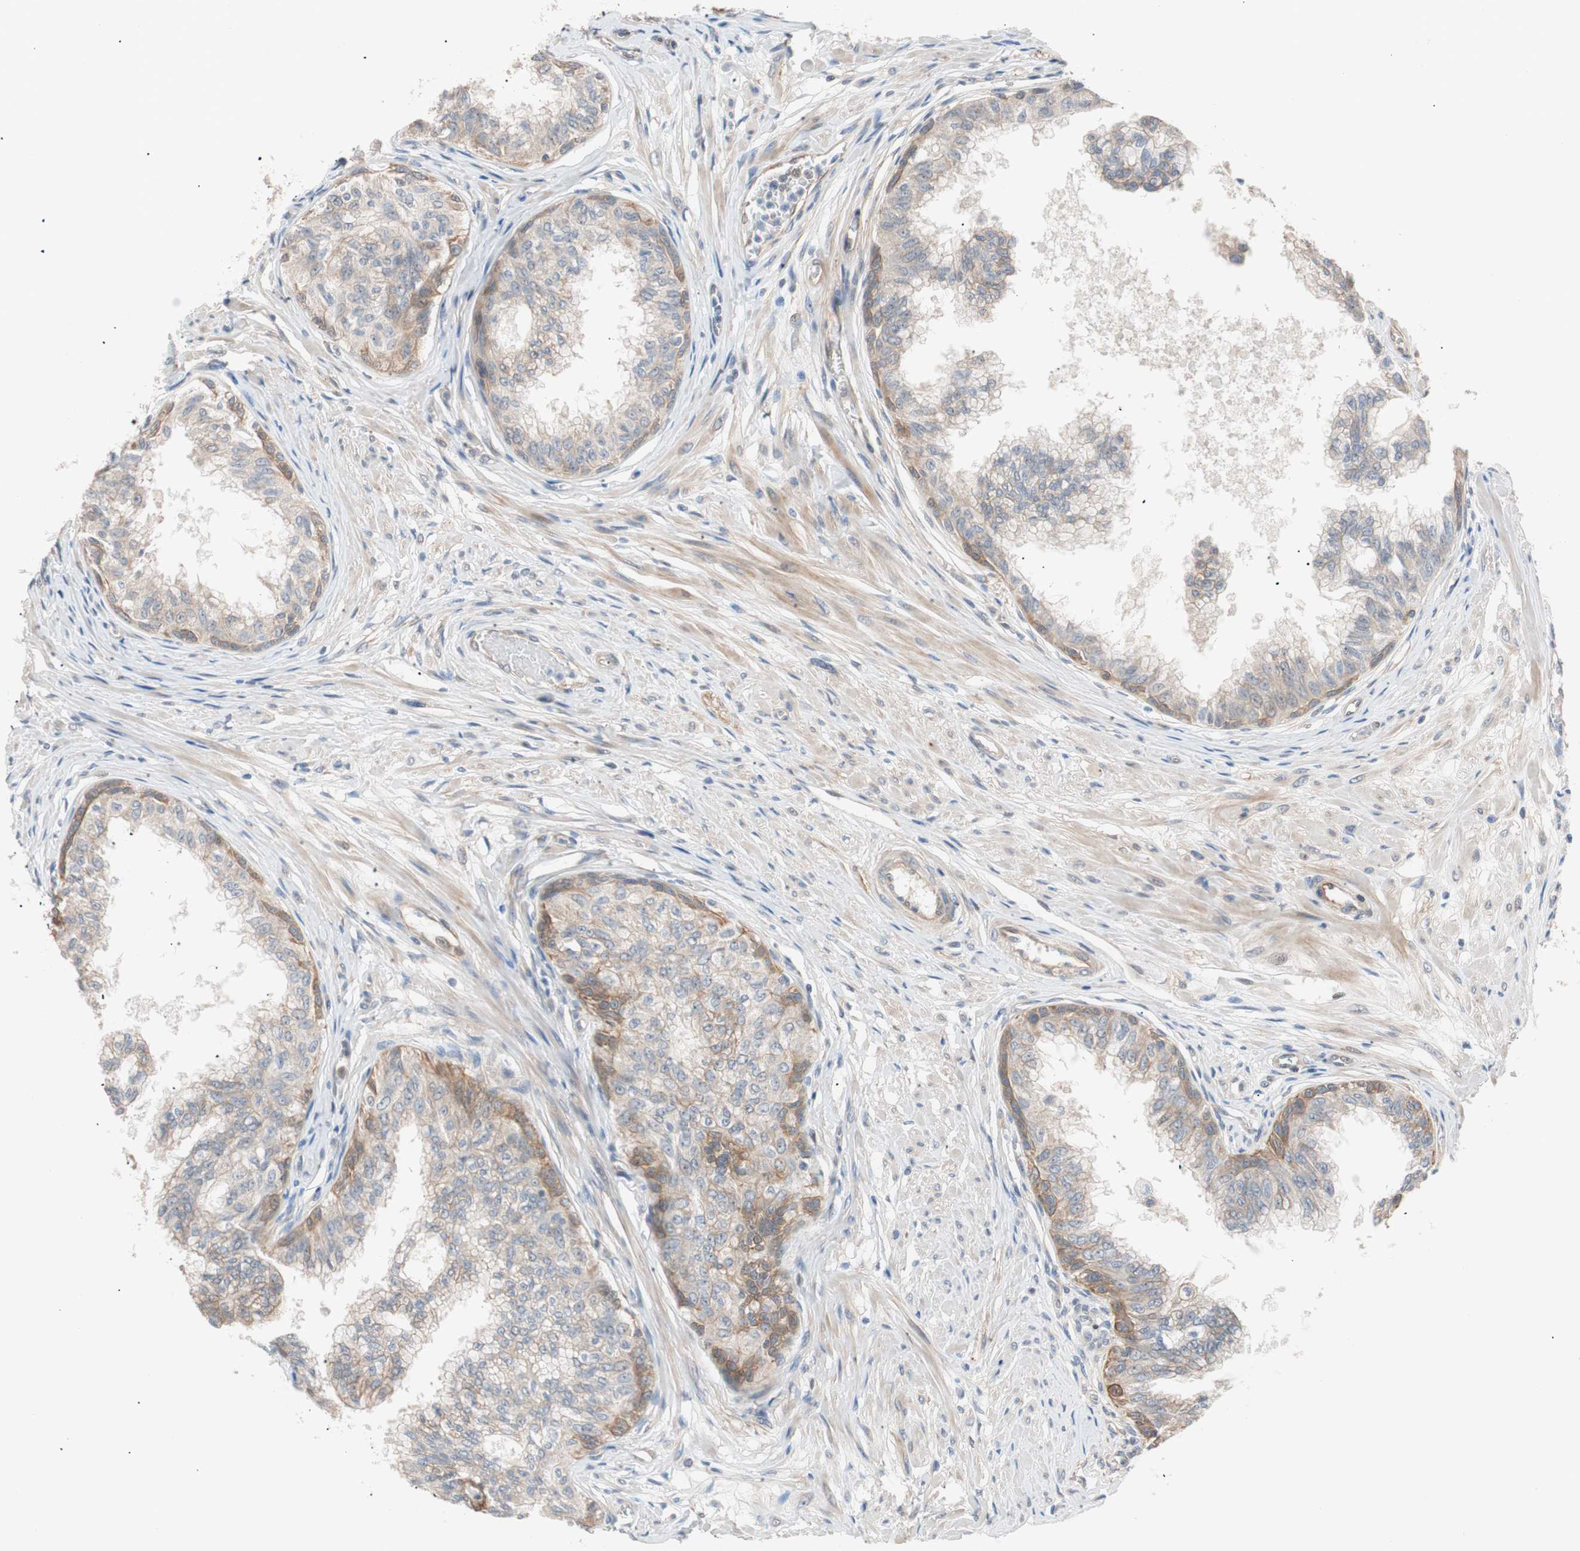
{"staining": {"intensity": "weak", "quantity": "25%-75%", "location": "cytoplasmic/membranous"}, "tissue": "prostate", "cell_type": "Glandular cells", "image_type": "normal", "snomed": [{"axis": "morphology", "description": "Normal tissue, NOS"}, {"axis": "topography", "description": "Prostate"}, {"axis": "topography", "description": "Seminal veicle"}], "caption": "Immunohistochemistry image of unremarkable prostate: prostate stained using immunohistochemistry demonstrates low levels of weak protein expression localized specifically in the cytoplasmic/membranous of glandular cells, appearing as a cytoplasmic/membranous brown color.", "gene": "SMG1", "patient": {"sex": "male", "age": 60}}